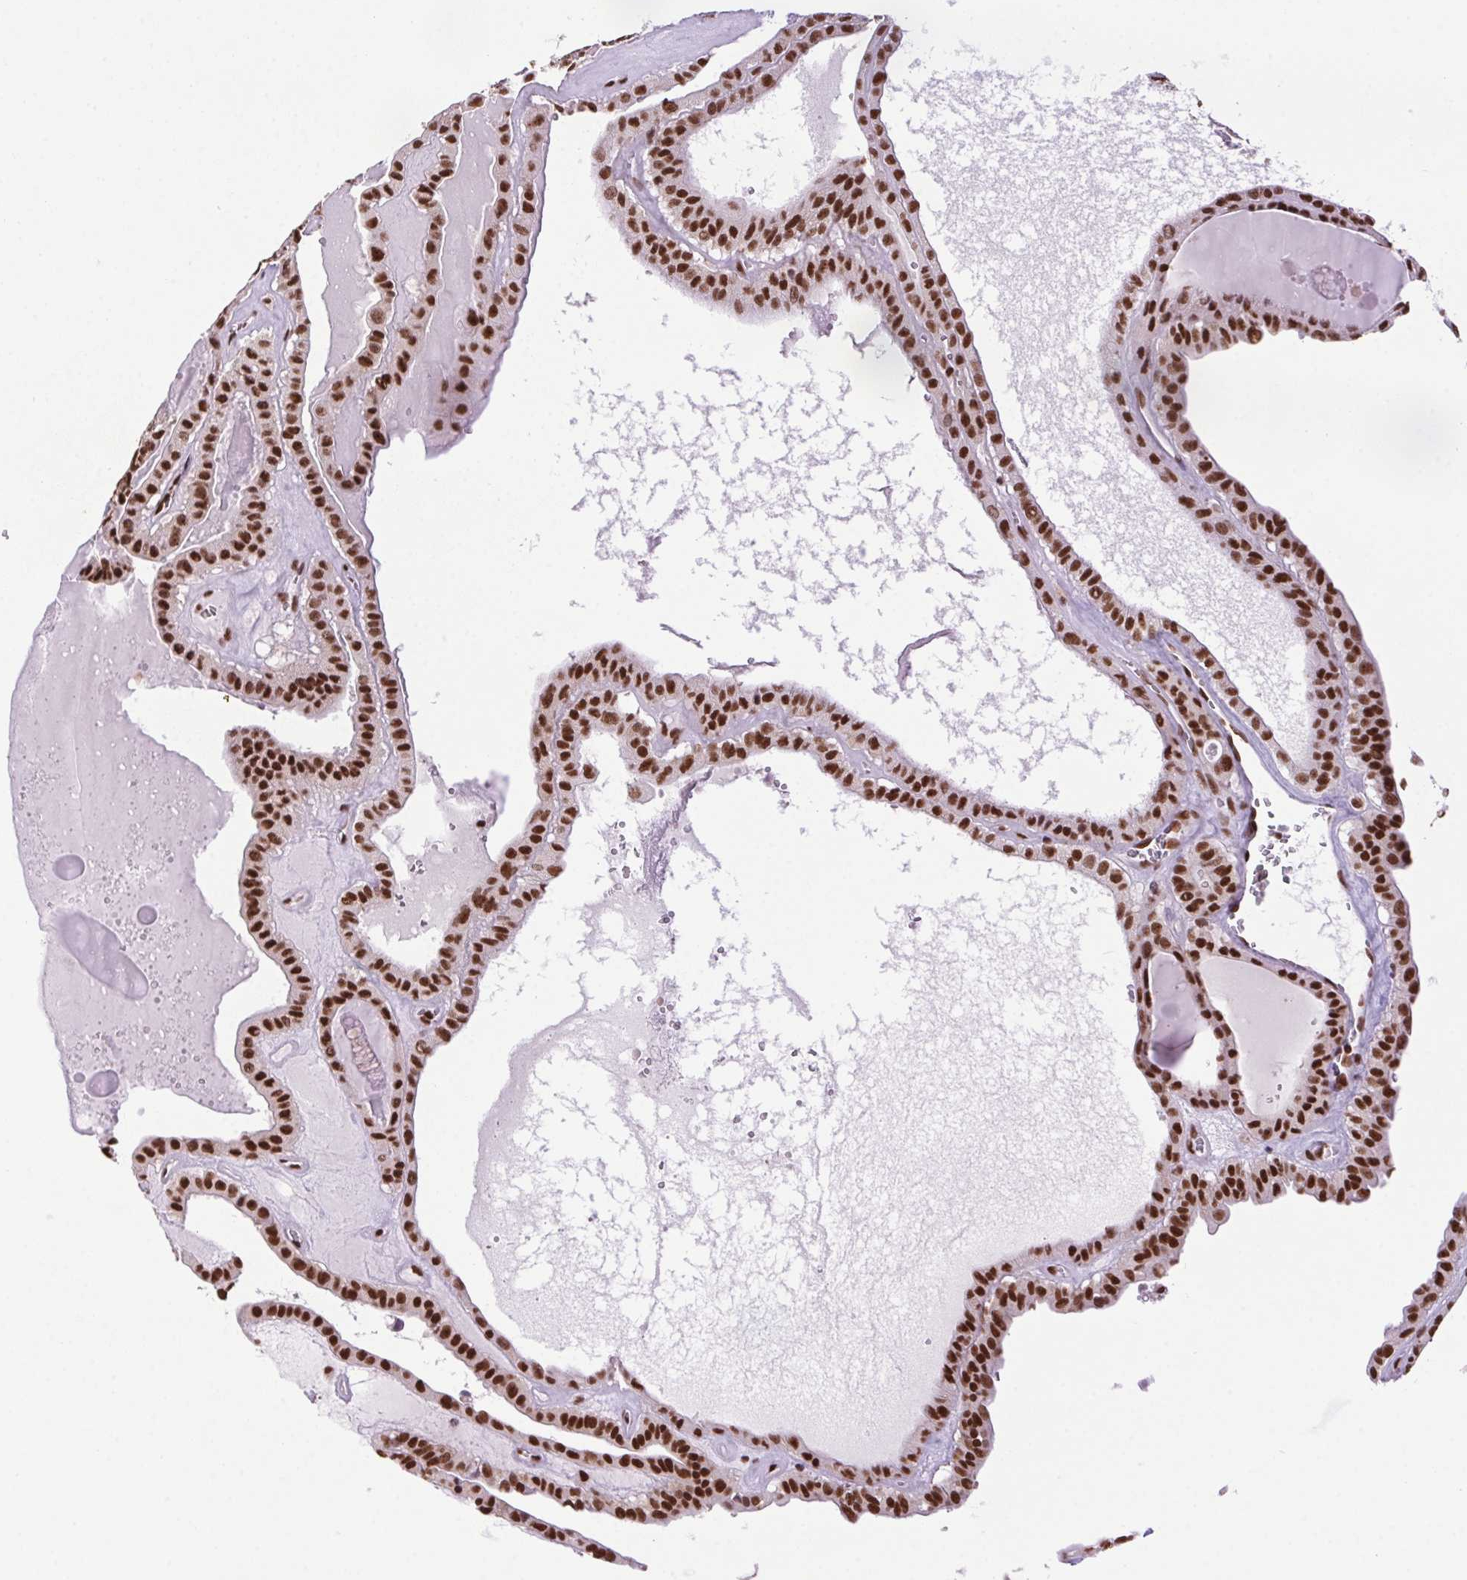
{"staining": {"intensity": "strong", "quantity": ">75%", "location": "nuclear"}, "tissue": "thyroid cancer", "cell_type": "Tumor cells", "image_type": "cancer", "snomed": [{"axis": "morphology", "description": "Papillary adenocarcinoma, NOS"}, {"axis": "topography", "description": "Thyroid gland"}], "caption": "Immunohistochemistry (DAB (3,3'-diaminobenzidine)) staining of thyroid cancer reveals strong nuclear protein positivity in about >75% of tumor cells. (brown staining indicates protein expression, while blue staining denotes nuclei).", "gene": "ZNF207", "patient": {"sex": "male", "age": 52}}